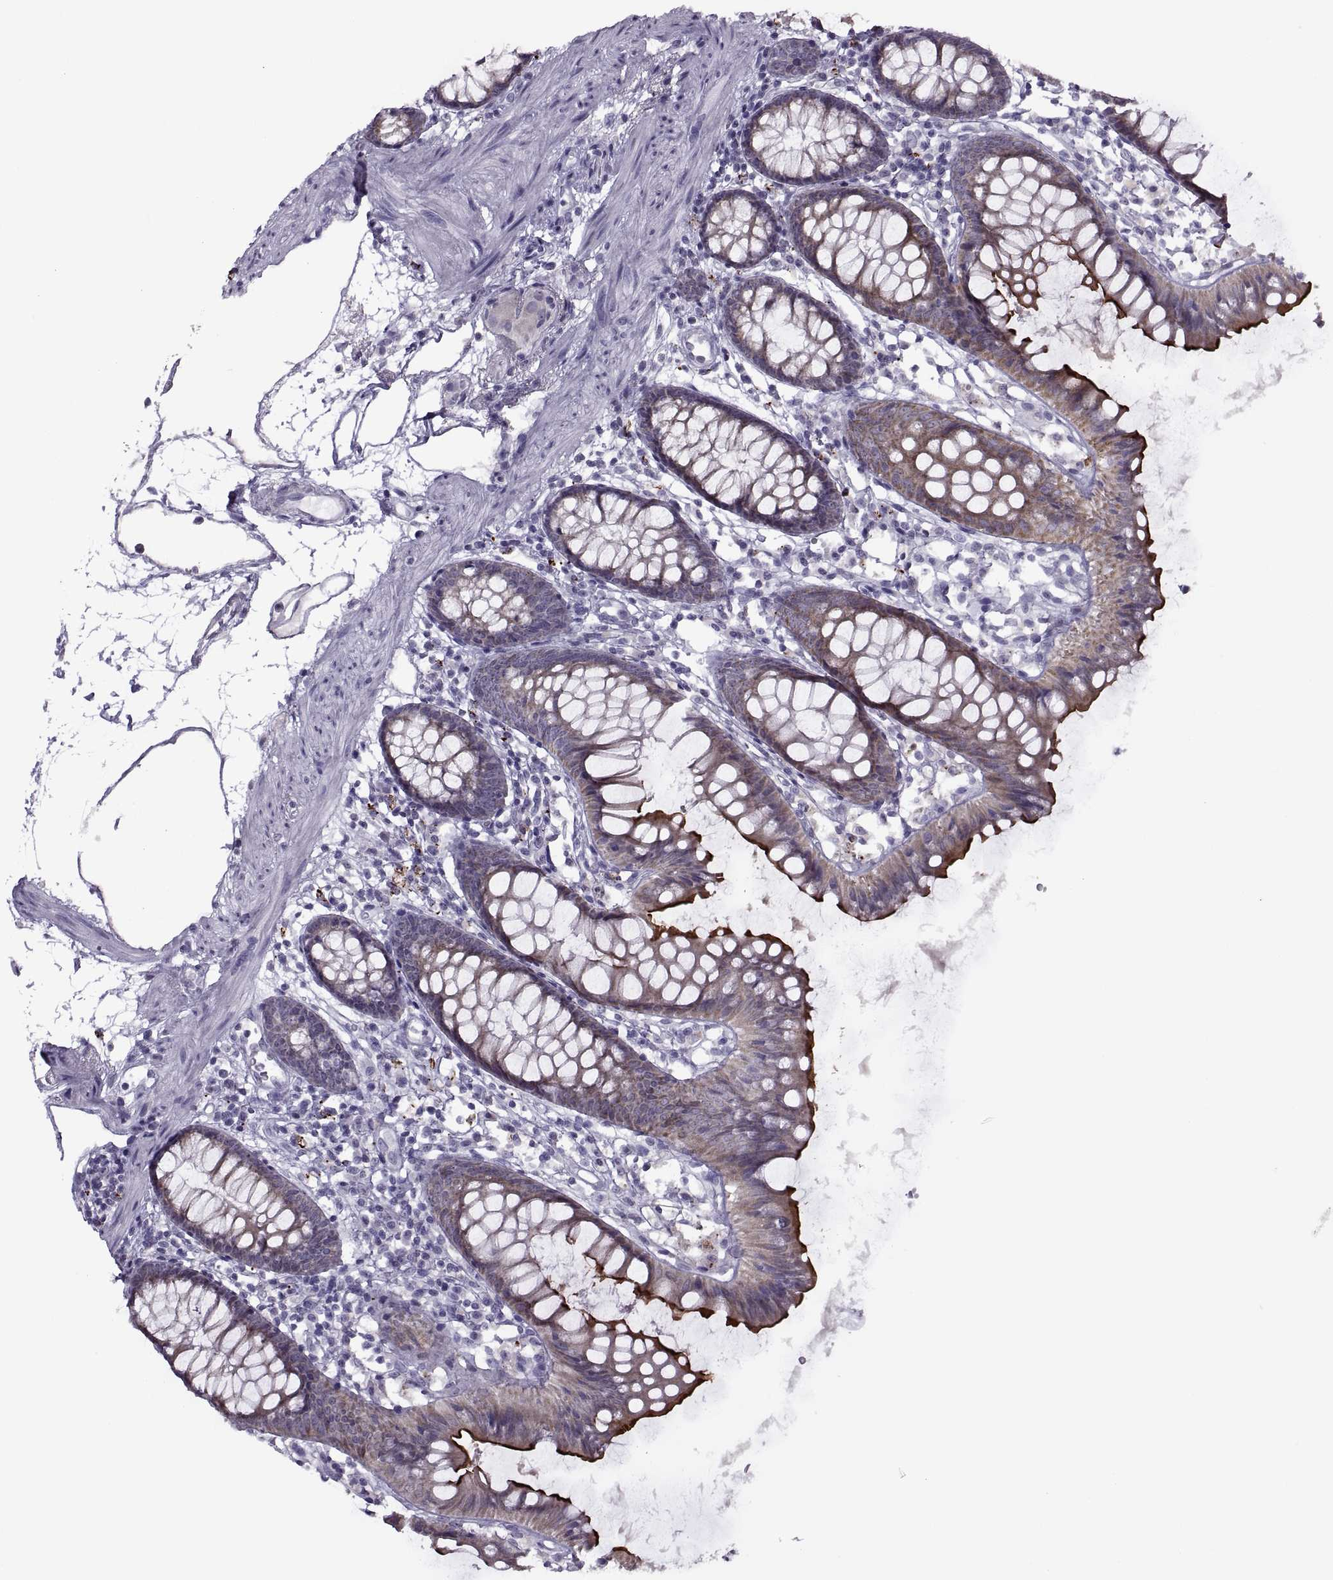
{"staining": {"intensity": "negative", "quantity": "none", "location": "none"}, "tissue": "colon", "cell_type": "Endothelial cells", "image_type": "normal", "snomed": [{"axis": "morphology", "description": "Normal tissue, NOS"}, {"axis": "topography", "description": "Colon"}], "caption": "Photomicrograph shows no significant protein positivity in endothelial cells of unremarkable colon. (Immunohistochemistry, brightfield microscopy, high magnification).", "gene": "ASIC2", "patient": {"sex": "female", "age": 84}}